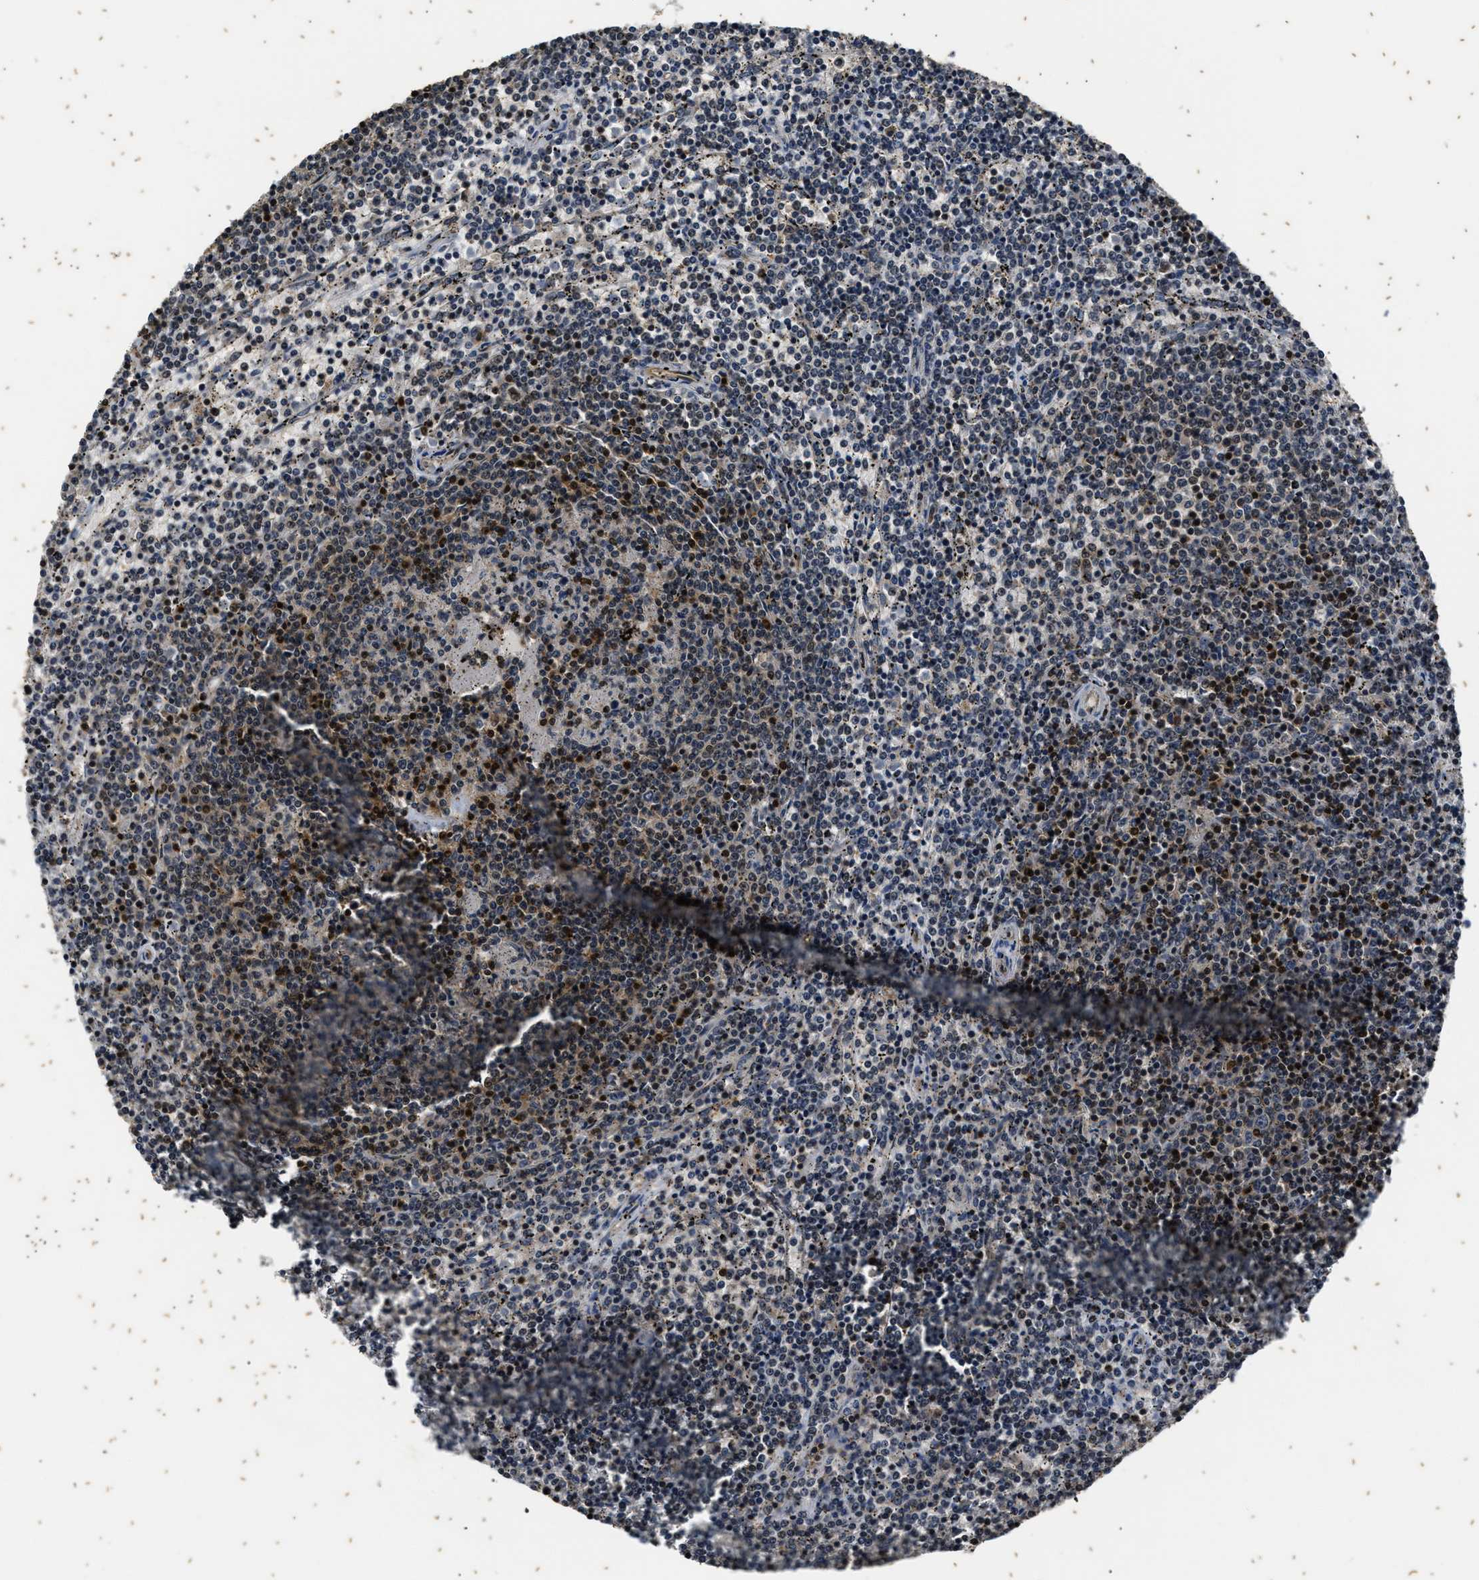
{"staining": {"intensity": "weak", "quantity": "<25%", "location": "cytoplasmic/membranous"}, "tissue": "lymphoma", "cell_type": "Tumor cells", "image_type": "cancer", "snomed": [{"axis": "morphology", "description": "Malignant lymphoma, non-Hodgkin's type, Low grade"}, {"axis": "topography", "description": "Spleen"}], "caption": "Human low-grade malignant lymphoma, non-Hodgkin's type stained for a protein using IHC displays no expression in tumor cells.", "gene": "PTPN7", "patient": {"sex": "female", "age": 50}}